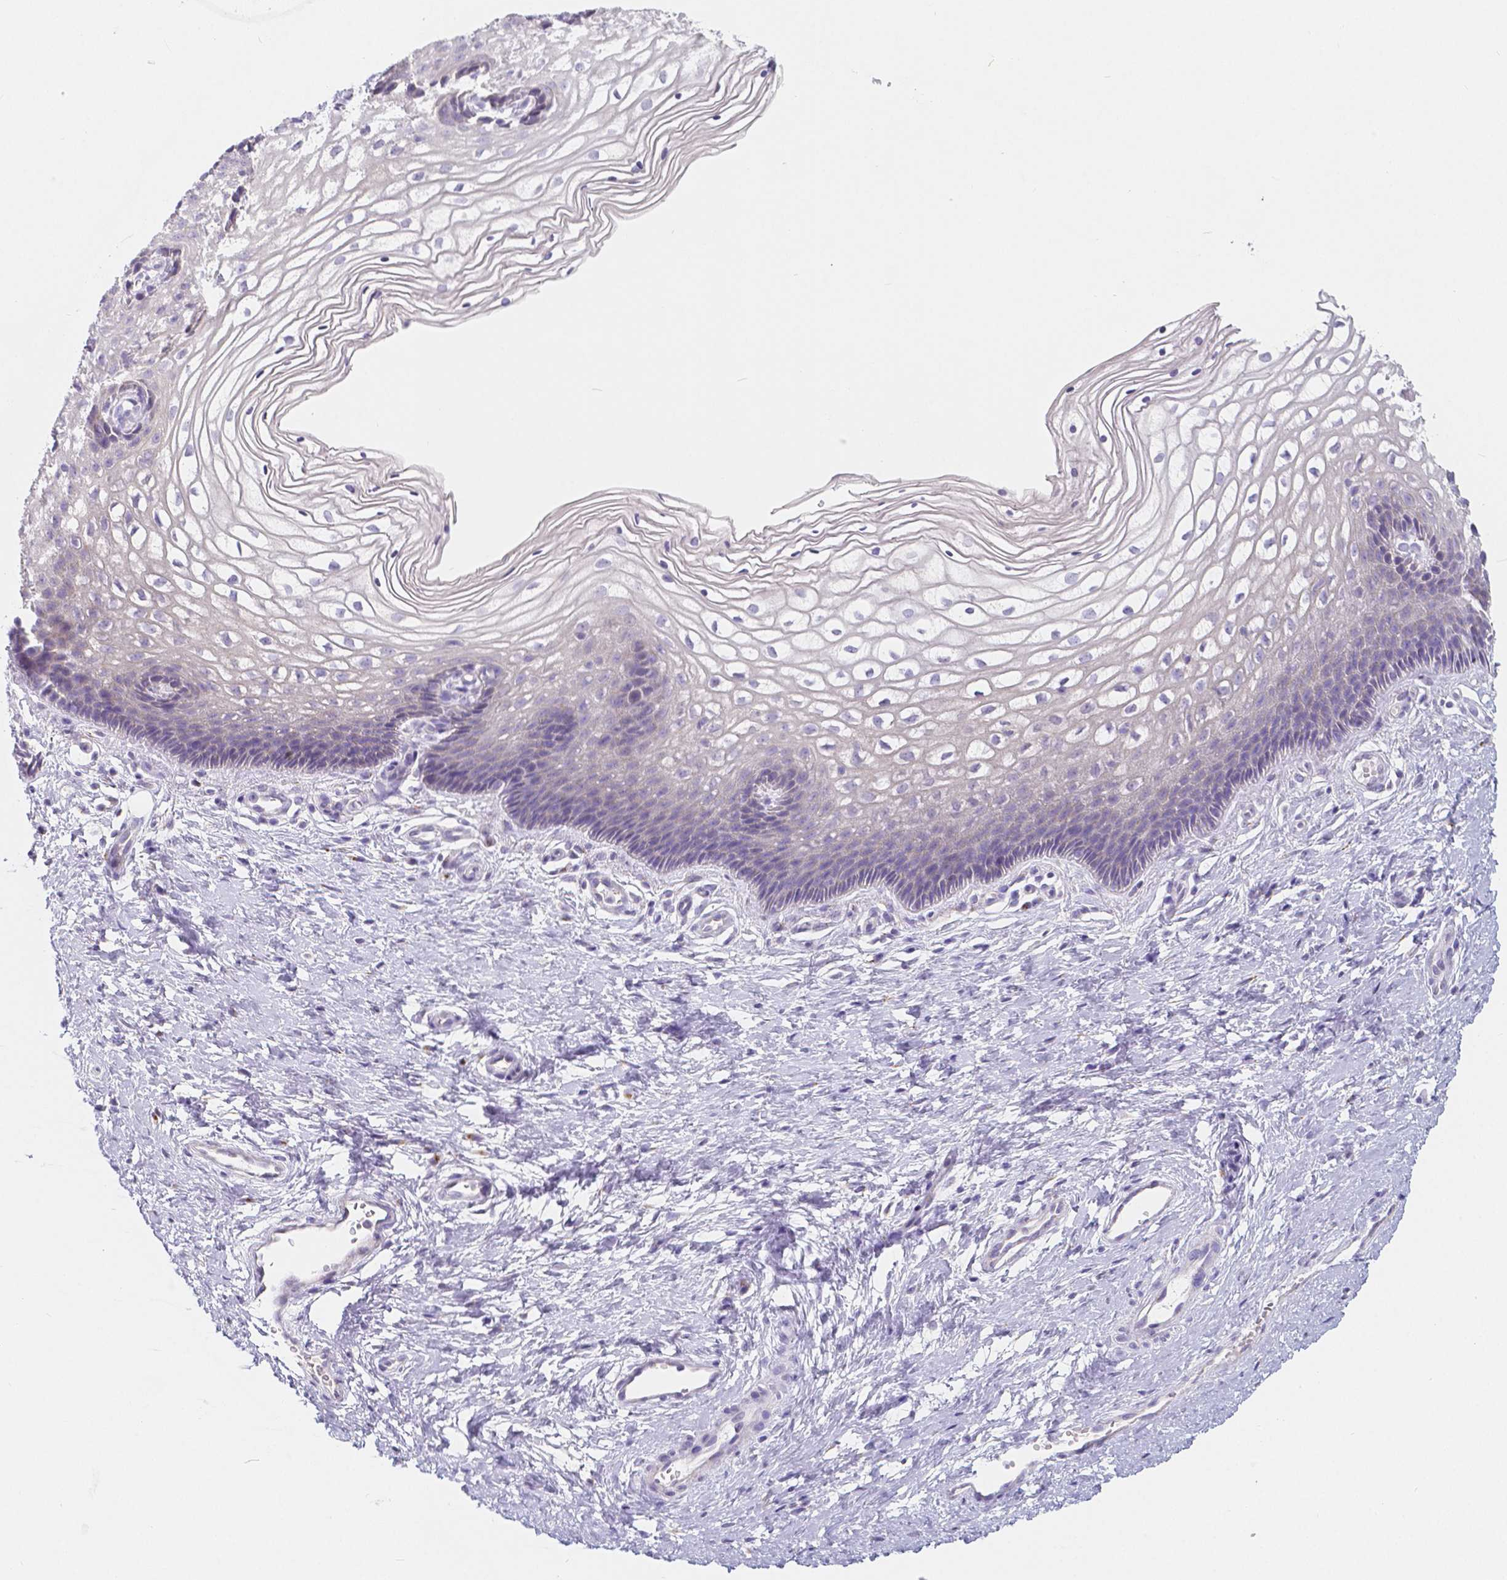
{"staining": {"intensity": "moderate", "quantity": "<25%", "location": "cytoplasmic/membranous"}, "tissue": "cervix", "cell_type": "Glandular cells", "image_type": "normal", "snomed": [{"axis": "morphology", "description": "Normal tissue, NOS"}, {"axis": "topography", "description": "Cervix"}], "caption": "Brown immunohistochemical staining in unremarkable cervix exhibits moderate cytoplasmic/membranous staining in approximately <25% of glandular cells.", "gene": "RNF186", "patient": {"sex": "female", "age": 34}}